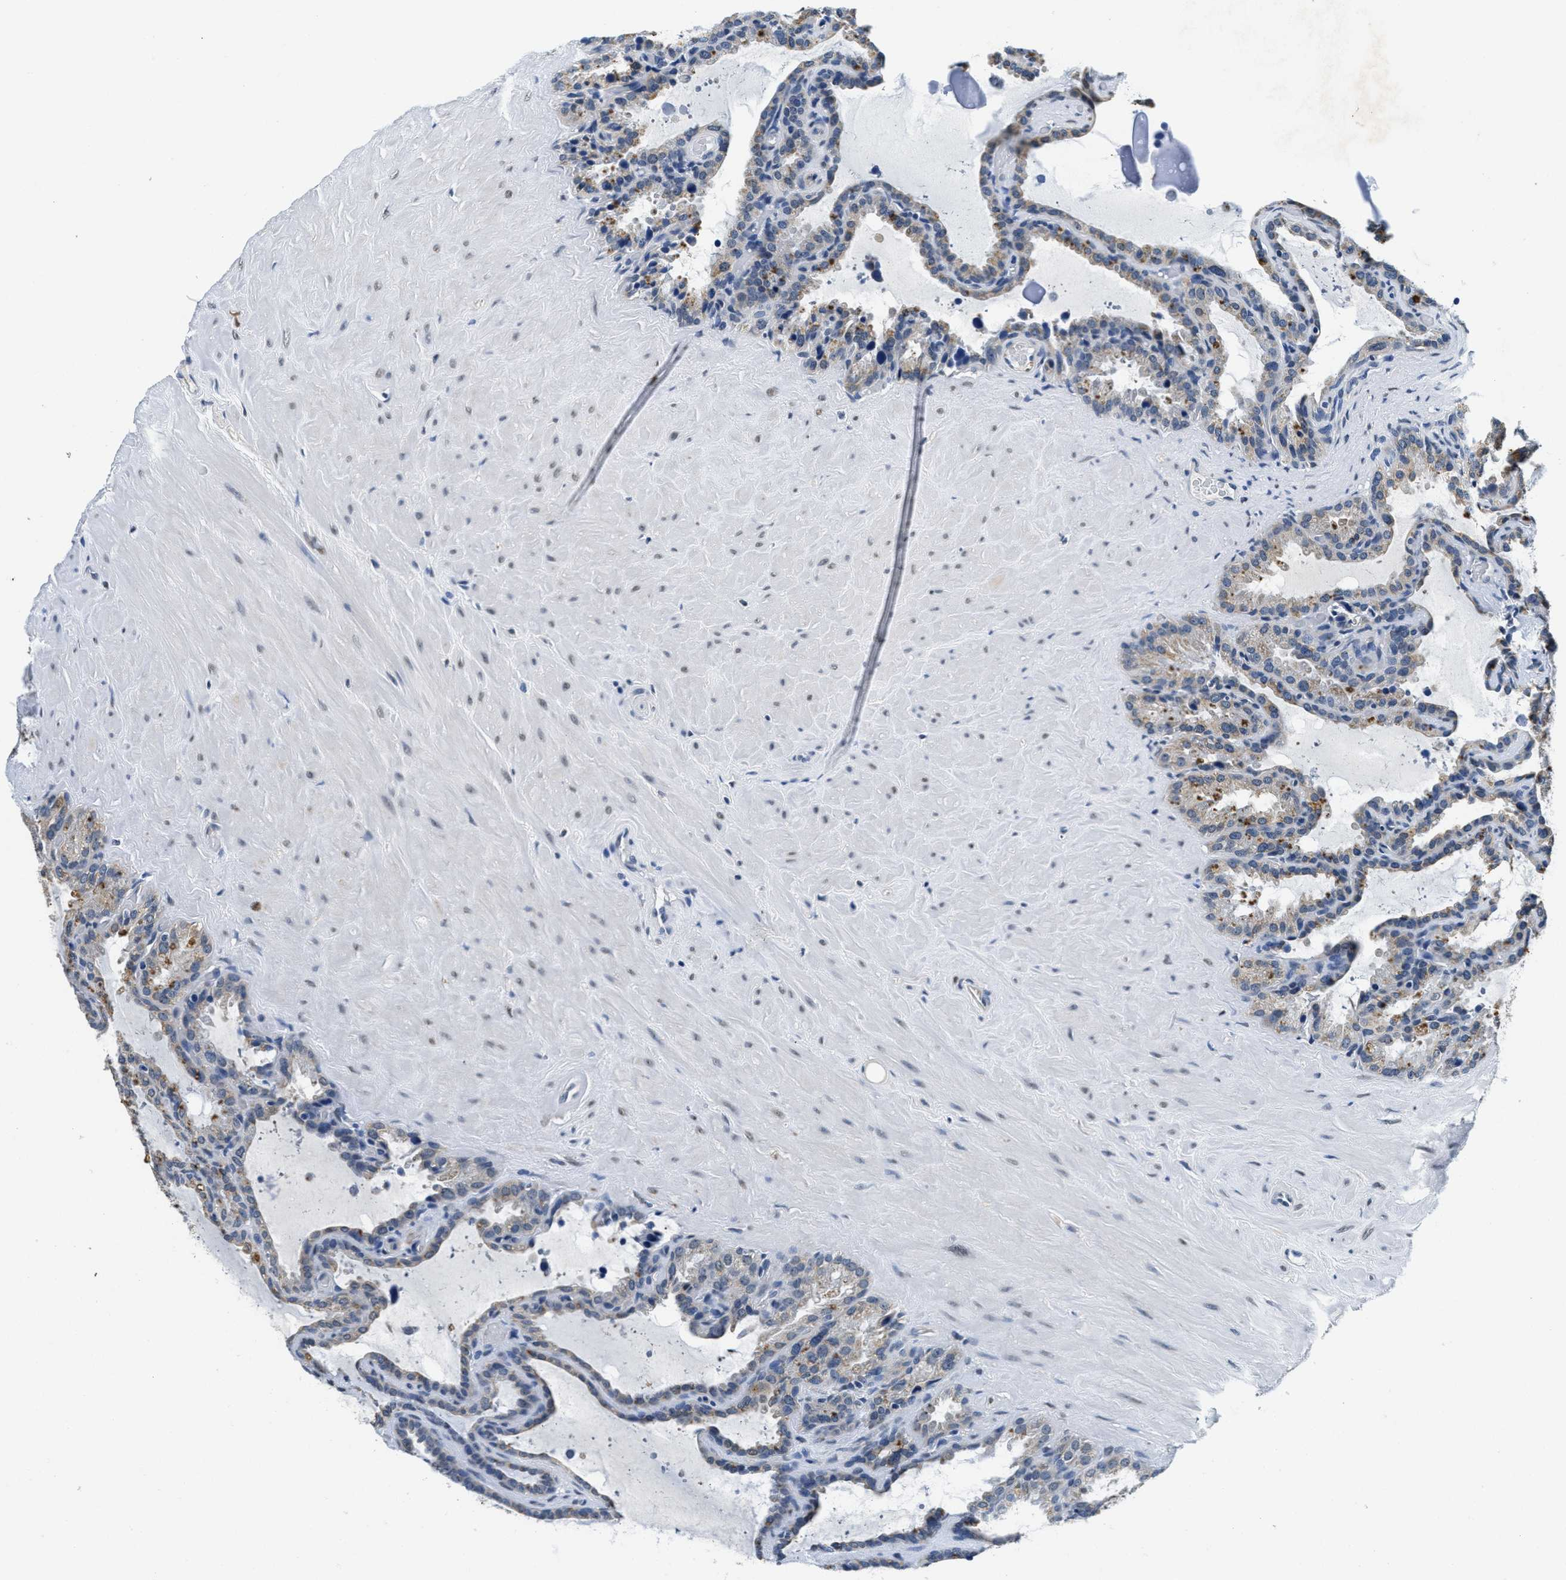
{"staining": {"intensity": "moderate", "quantity": "<25%", "location": "cytoplasmic/membranous"}, "tissue": "seminal vesicle", "cell_type": "Glandular cells", "image_type": "normal", "snomed": [{"axis": "morphology", "description": "Normal tissue, NOS"}, {"axis": "topography", "description": "Seminal veicle"}], "caption": "Immunohistochemistry photomicrograph of benign human seminal vesicle stained for a protein (brown), which displays low levels of moderate cytoplasmic/membranous staining in approximately <25% of glandular cells.", "gene": "HS3ST2", "patient": {"sex": "male", "age": 46}}